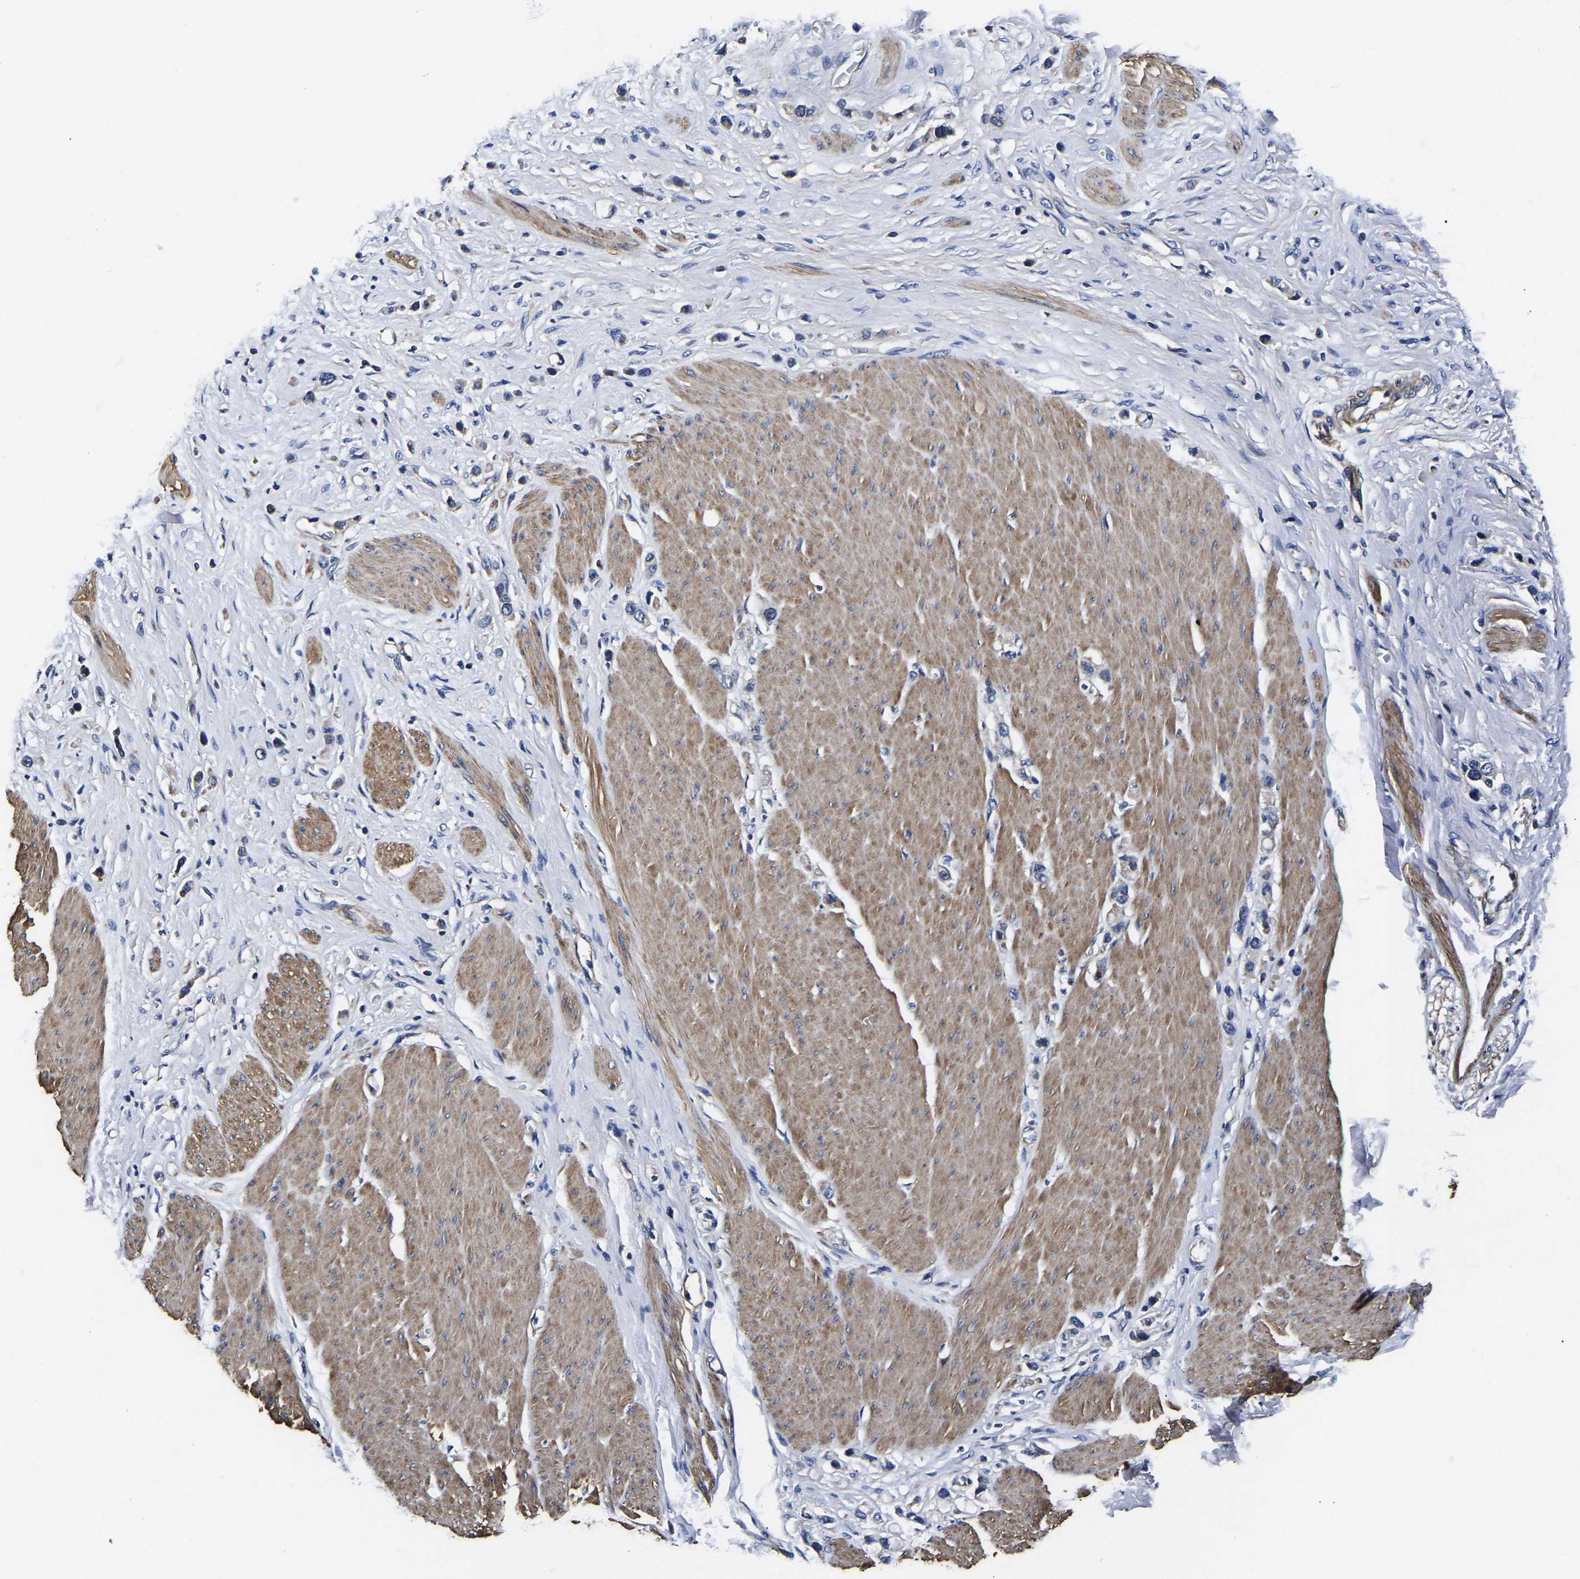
{"staining": {"intensity": "weak", "quantity": "<25%", "location": "cytoplasmic/membranous"}, "tissue": "stomach cancer", "cell_type": "Tumor cells", "image_type": "cancer", "snomed": [{"axis": "morphology", "description": "Adenocarcinoma, NOS"}, {"axis": "topography", "description": "Stomach"}], "caption": "IHC micrograph of human stomach adenocarcinoma stained for a protein (brown), which demonstrates no expression in tumor cells.", "gene": "KCTD17", "patient": {"sex": "female", "age": 65}}